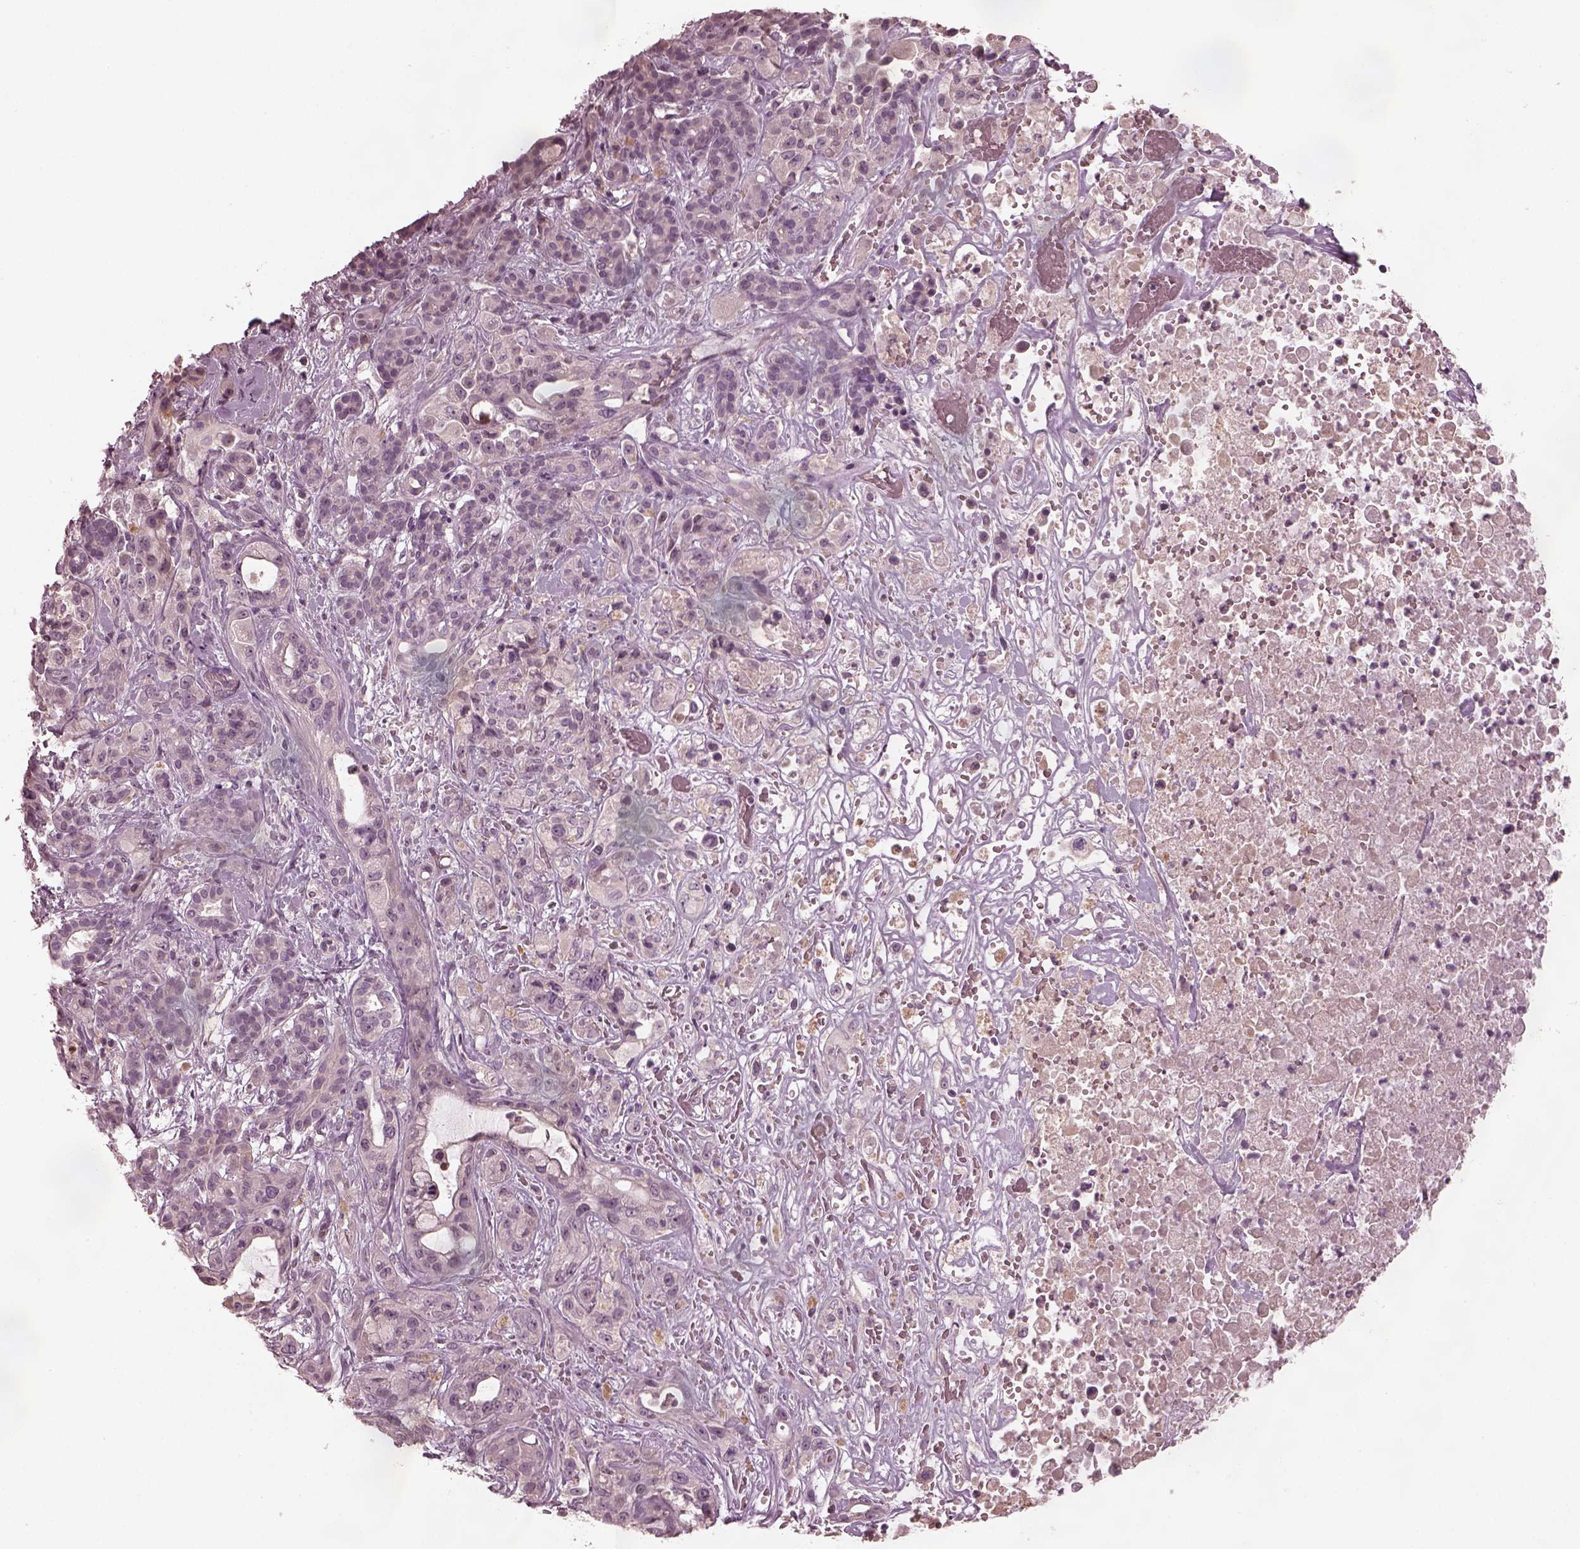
{"staining": {"intensity": "negative", "quantity": "none", "location": "none"}, "tissue": "pancreatic cancer", "cell_type": "Tumor cells", "image_type": "cancer", "snomed": [{"axis": "morphology", "description": "Adenocarcinoma, NOS"}, {"axis": "topography", "description": "Pancreas"}], "caption": "Pancreatic cancer was stained to show a protein in brown. There is no significant staining in tumor cells. (DAB immunohistochemistry visualized using brightfield microscopy, high magnification).", "gene": "MIA", "patient": {"sex": "male", "age": 44}}